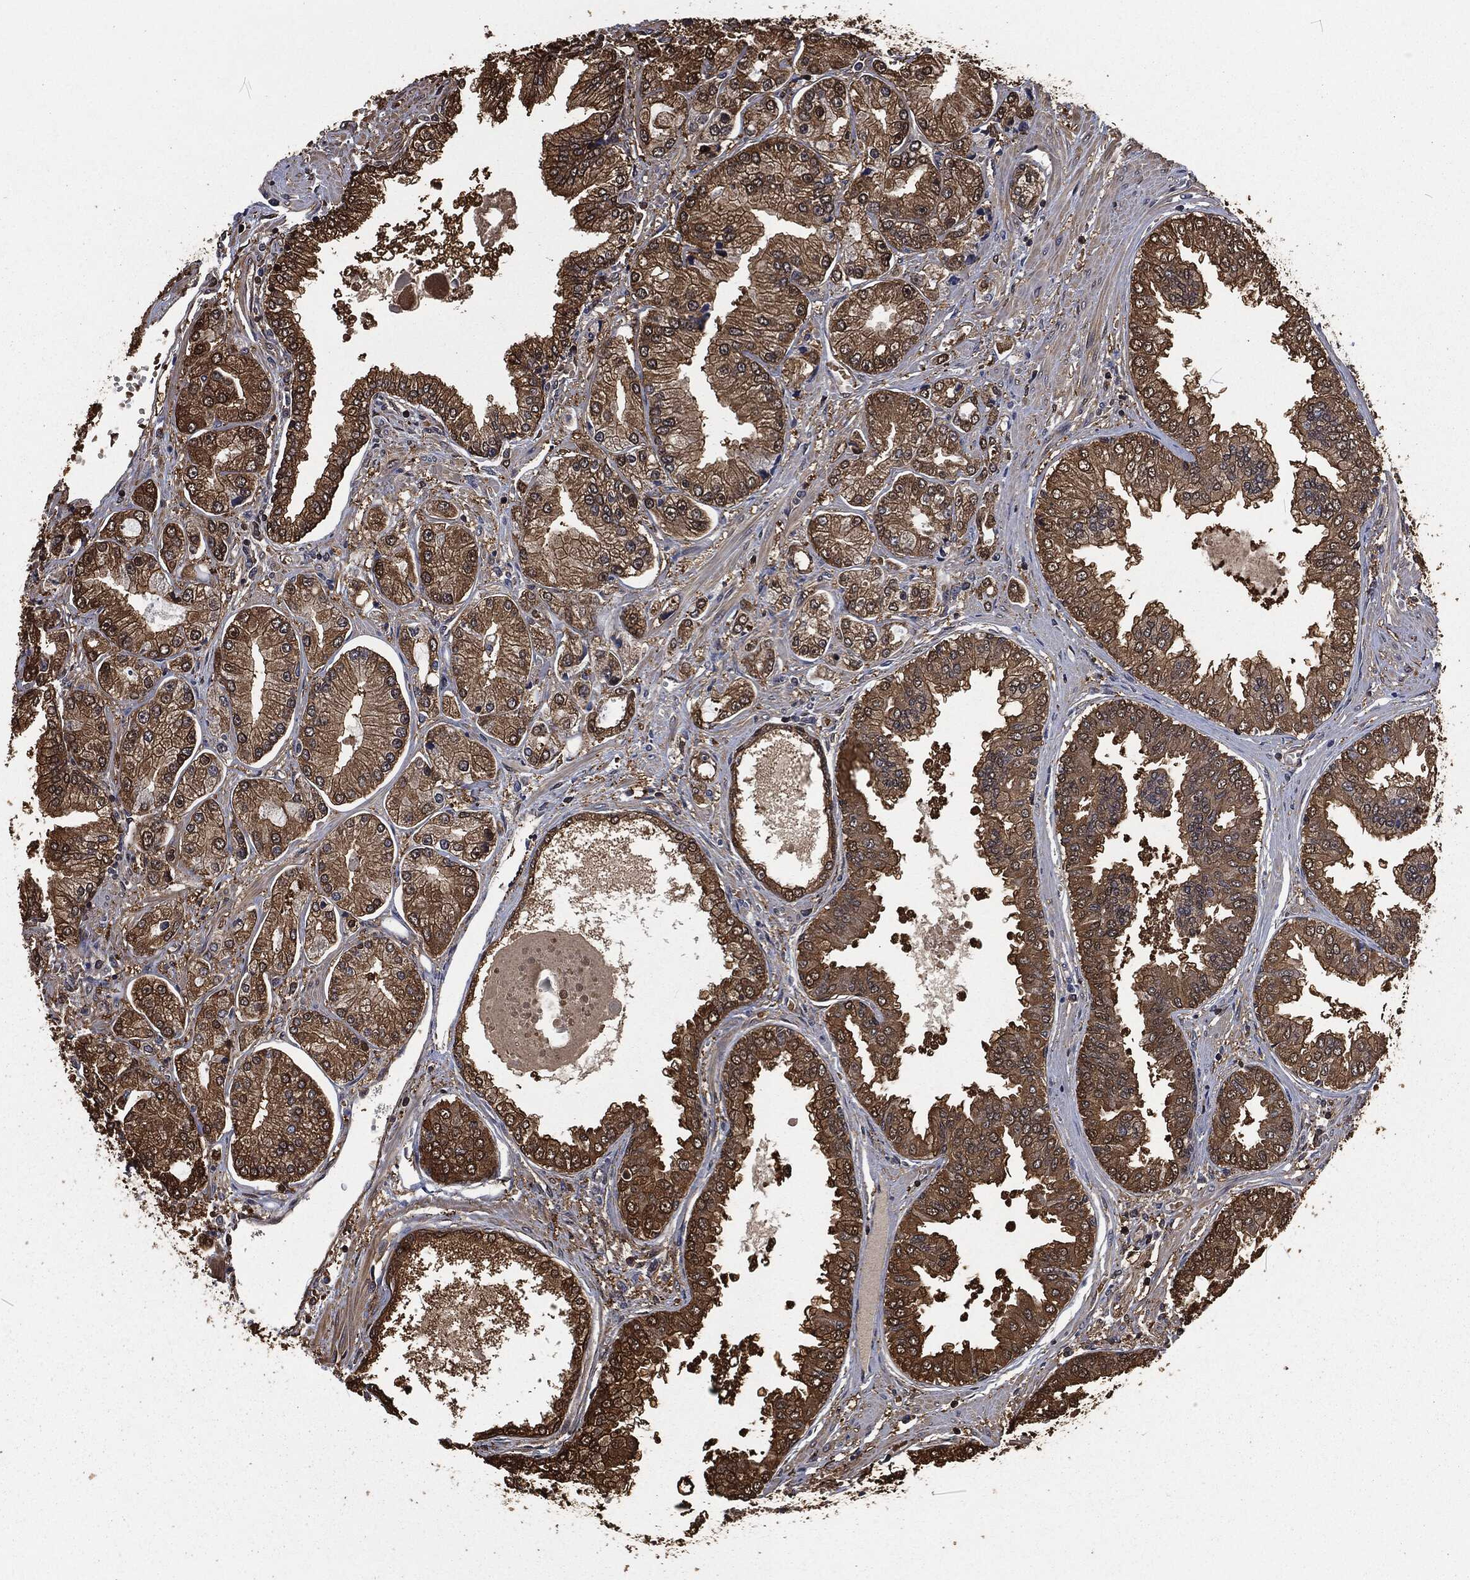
{"staining": {"intensity": "strong", "quantity": ">75%", "location": "cytoplasmic/membranous"}, "tissue": "prostate cancer", "cell_type": "Tumor cells", "image_type": "cancer", "snomed": [{"axis": "morphology", "description": "Adenocarcinoma, Low grade"}, {"axis": "topography", "description": "Prostate"}], "caption": "This histopathology image displays immunohistochemistry staining of human low-grade adenocarcinoma (prostate), with high strong cytoplasmic/membranous staining in approximately >75% of tumor cells.", "gene": "PRDX4", "patient": {"sex": "male", "age": 72}}